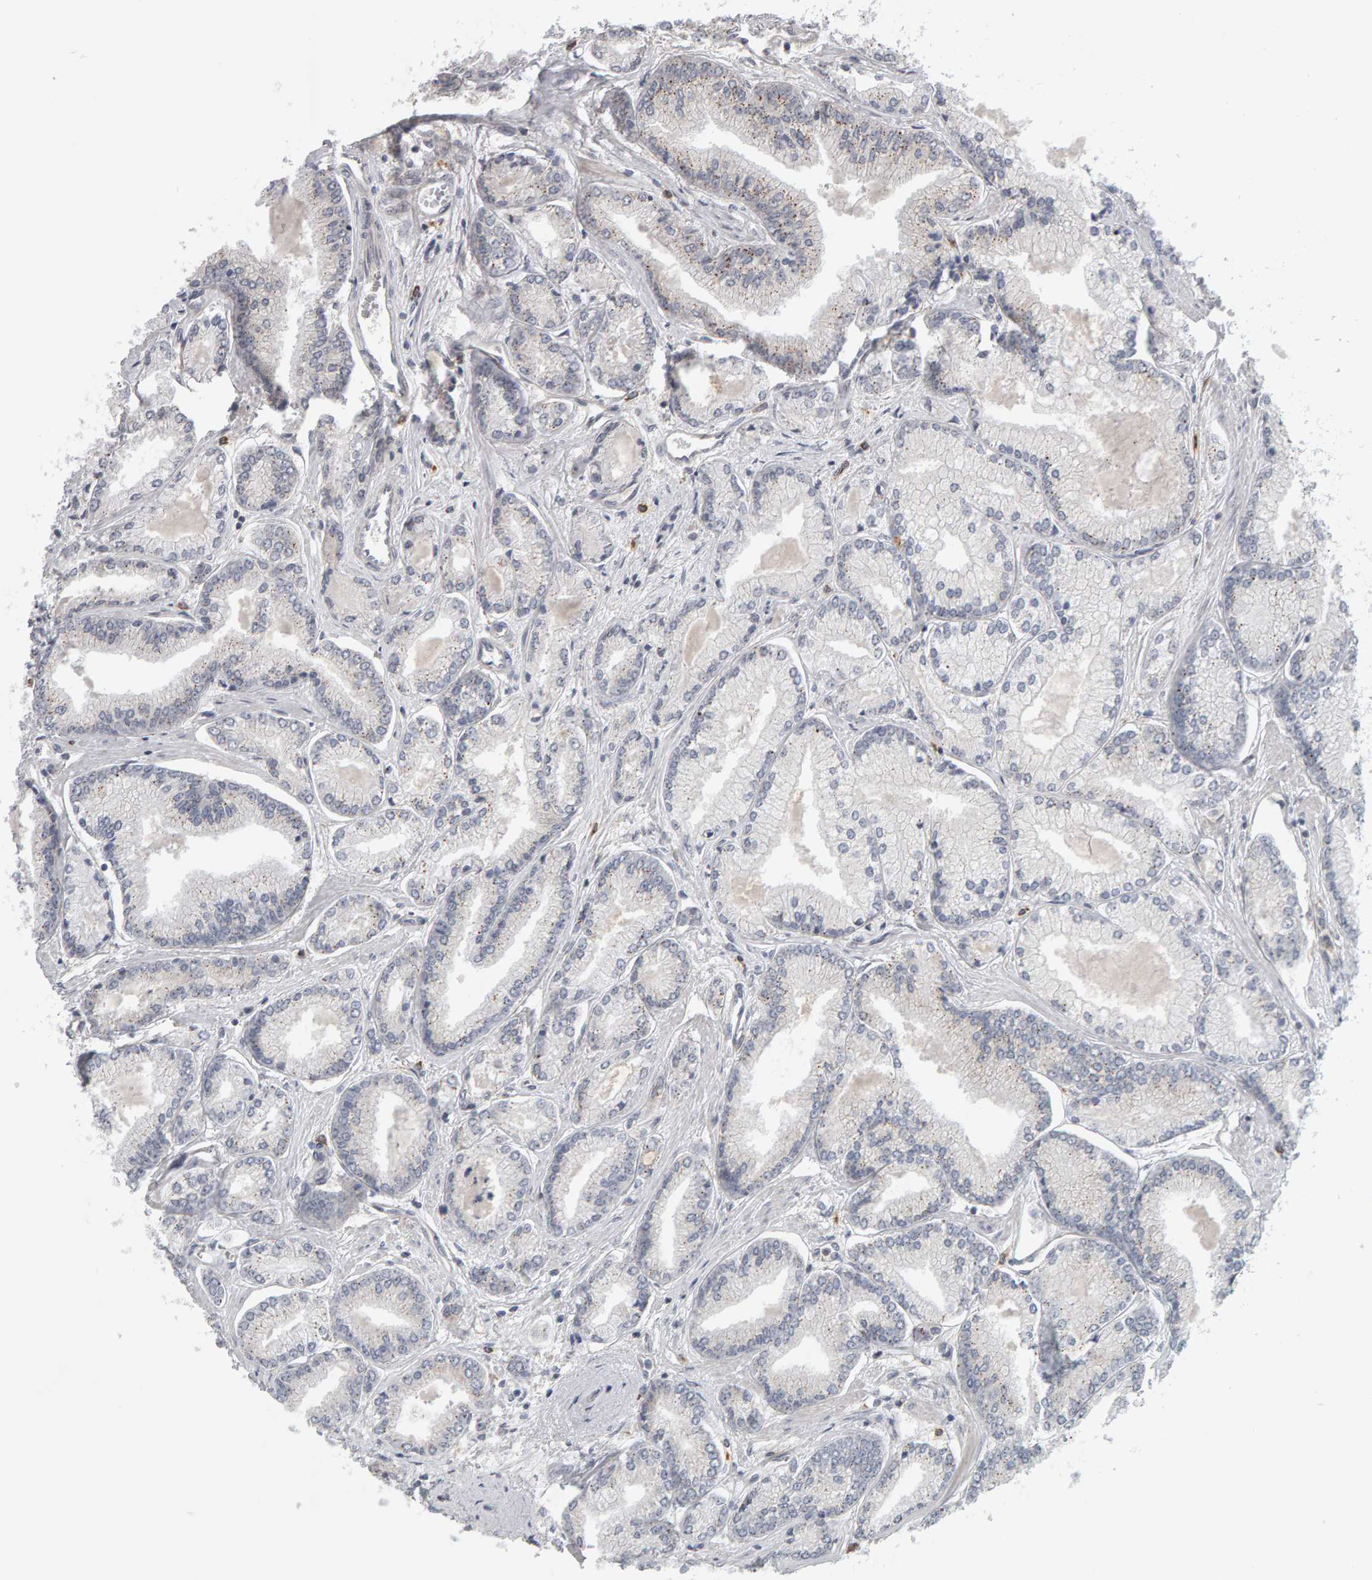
{"staining": {"intensity": "weak", "quantity": "<25%", "location": "cytoplasmic/membranous"}, "tissue": "prostate cancer", "cell_type": "Tumor cells", "image_type": "cancer", "snomed": [{"axis": "morphology", "description": "Adenocarcinoma, Low grade"}, {"axis": "topography", "description": "Prostate"}], "caption": "The image displays no significant expression in tumor cells of prostate cancer (low-grade adenocarcinoma).", "gene": "MSRA", "patient": {"sex": "male", "age": 52}}